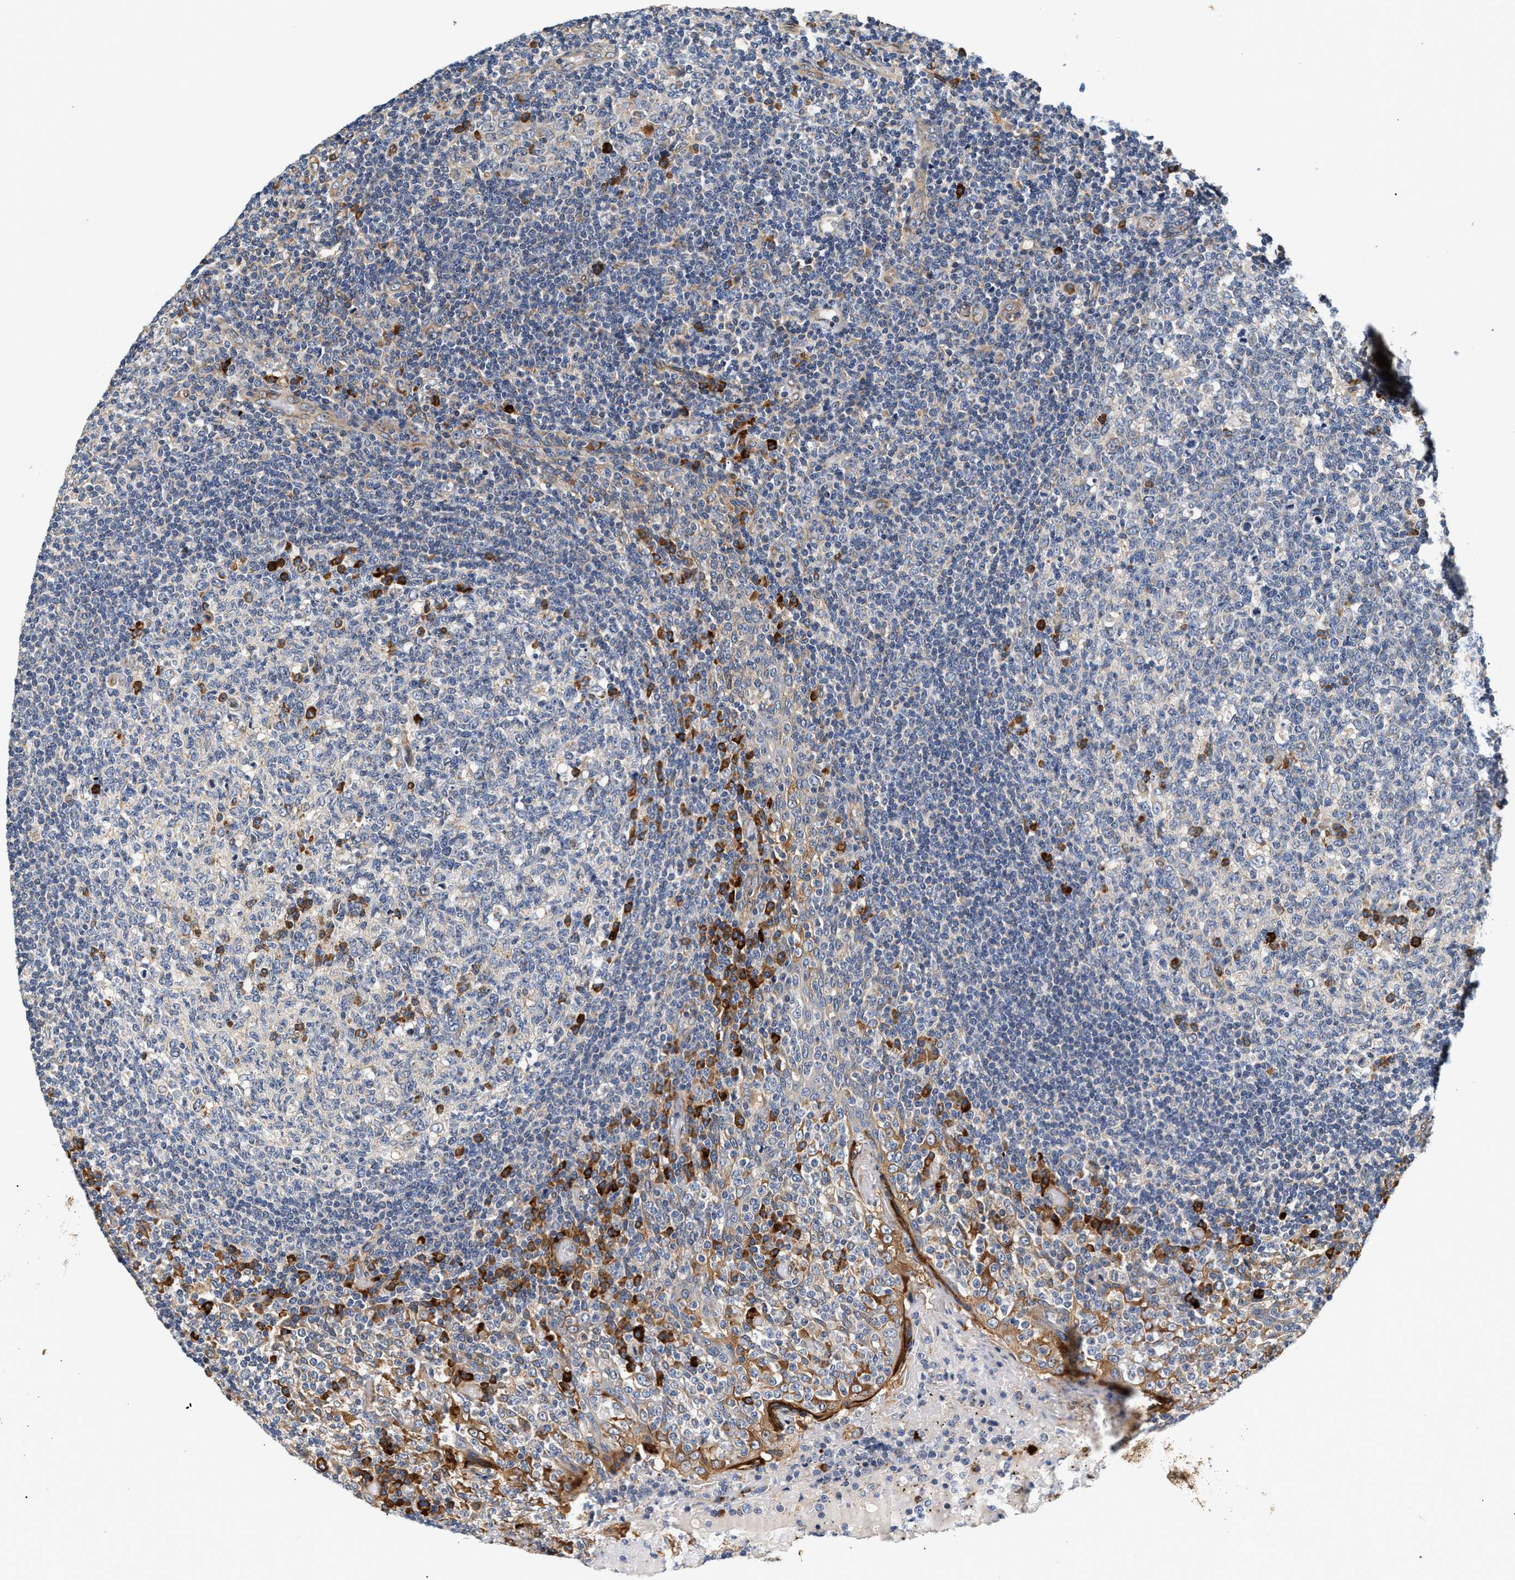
{"staining": {"intensity": "moderate", "quantity": "<25%", "location": "cytoplasmic/membranous"}, "tissue": "tonsil", "cell_type": "Germinal center cells", "image_type": "normal", "snomed": [{"axis": "morphology", "description": "Normal tissue, NOS"}, {"axis": "topography", "description": "Tonsil"}], "caption": "Tonsil was stained to show a protein in brown. There is low levels of moderate cytoplasmic/membranous expression in approximately <25% of germinal center cells. The staining was performed using DAB (3,3'-diaminobenzidine), with brown indicating positive protein expression. Nuclei are stained blue with hematoxylin.", "gene": "IFT74", "patient": {"sex": "female", "age": 19}}